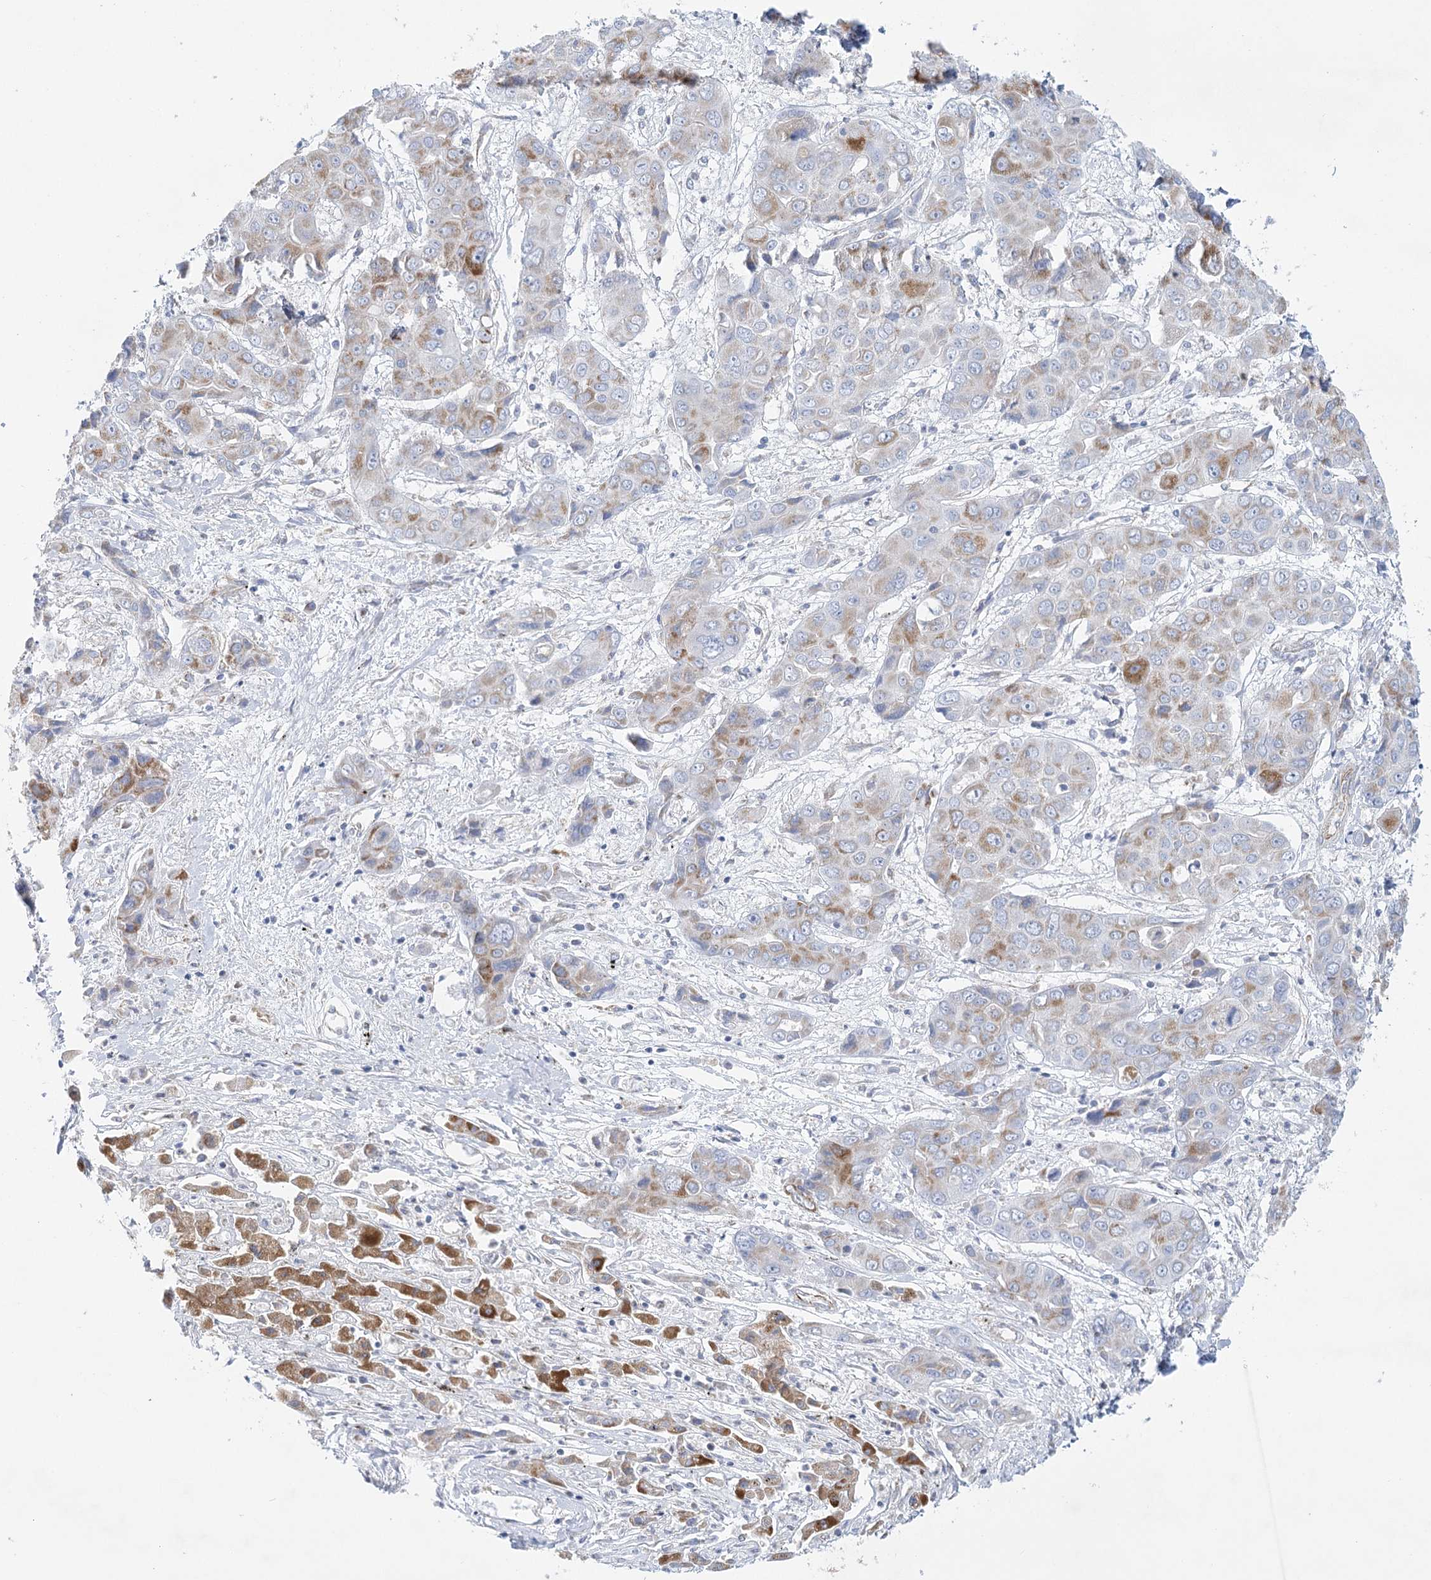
{"staining": {"intensity": "moderate", "quantity": "<25%", "location": "cytoplasmic/membranous"}, "tissue": "liver cancer", "cell_type": "Tumor cells", "image_type": "cancer", "snomed": [{"axis": "morphology", "description": "Cholangiocarcinoma"}, {"axis": "topography", "description": "Liver"}], "caption": "A low amount of moderate cytoplasmic/membranous staining is seen in approximately <25% of tumor cells in liver cancer tissue. Nuclei are stained in blue.", "gene": "DHTKD1", "patient": {"sex": "male", "age": 67}}